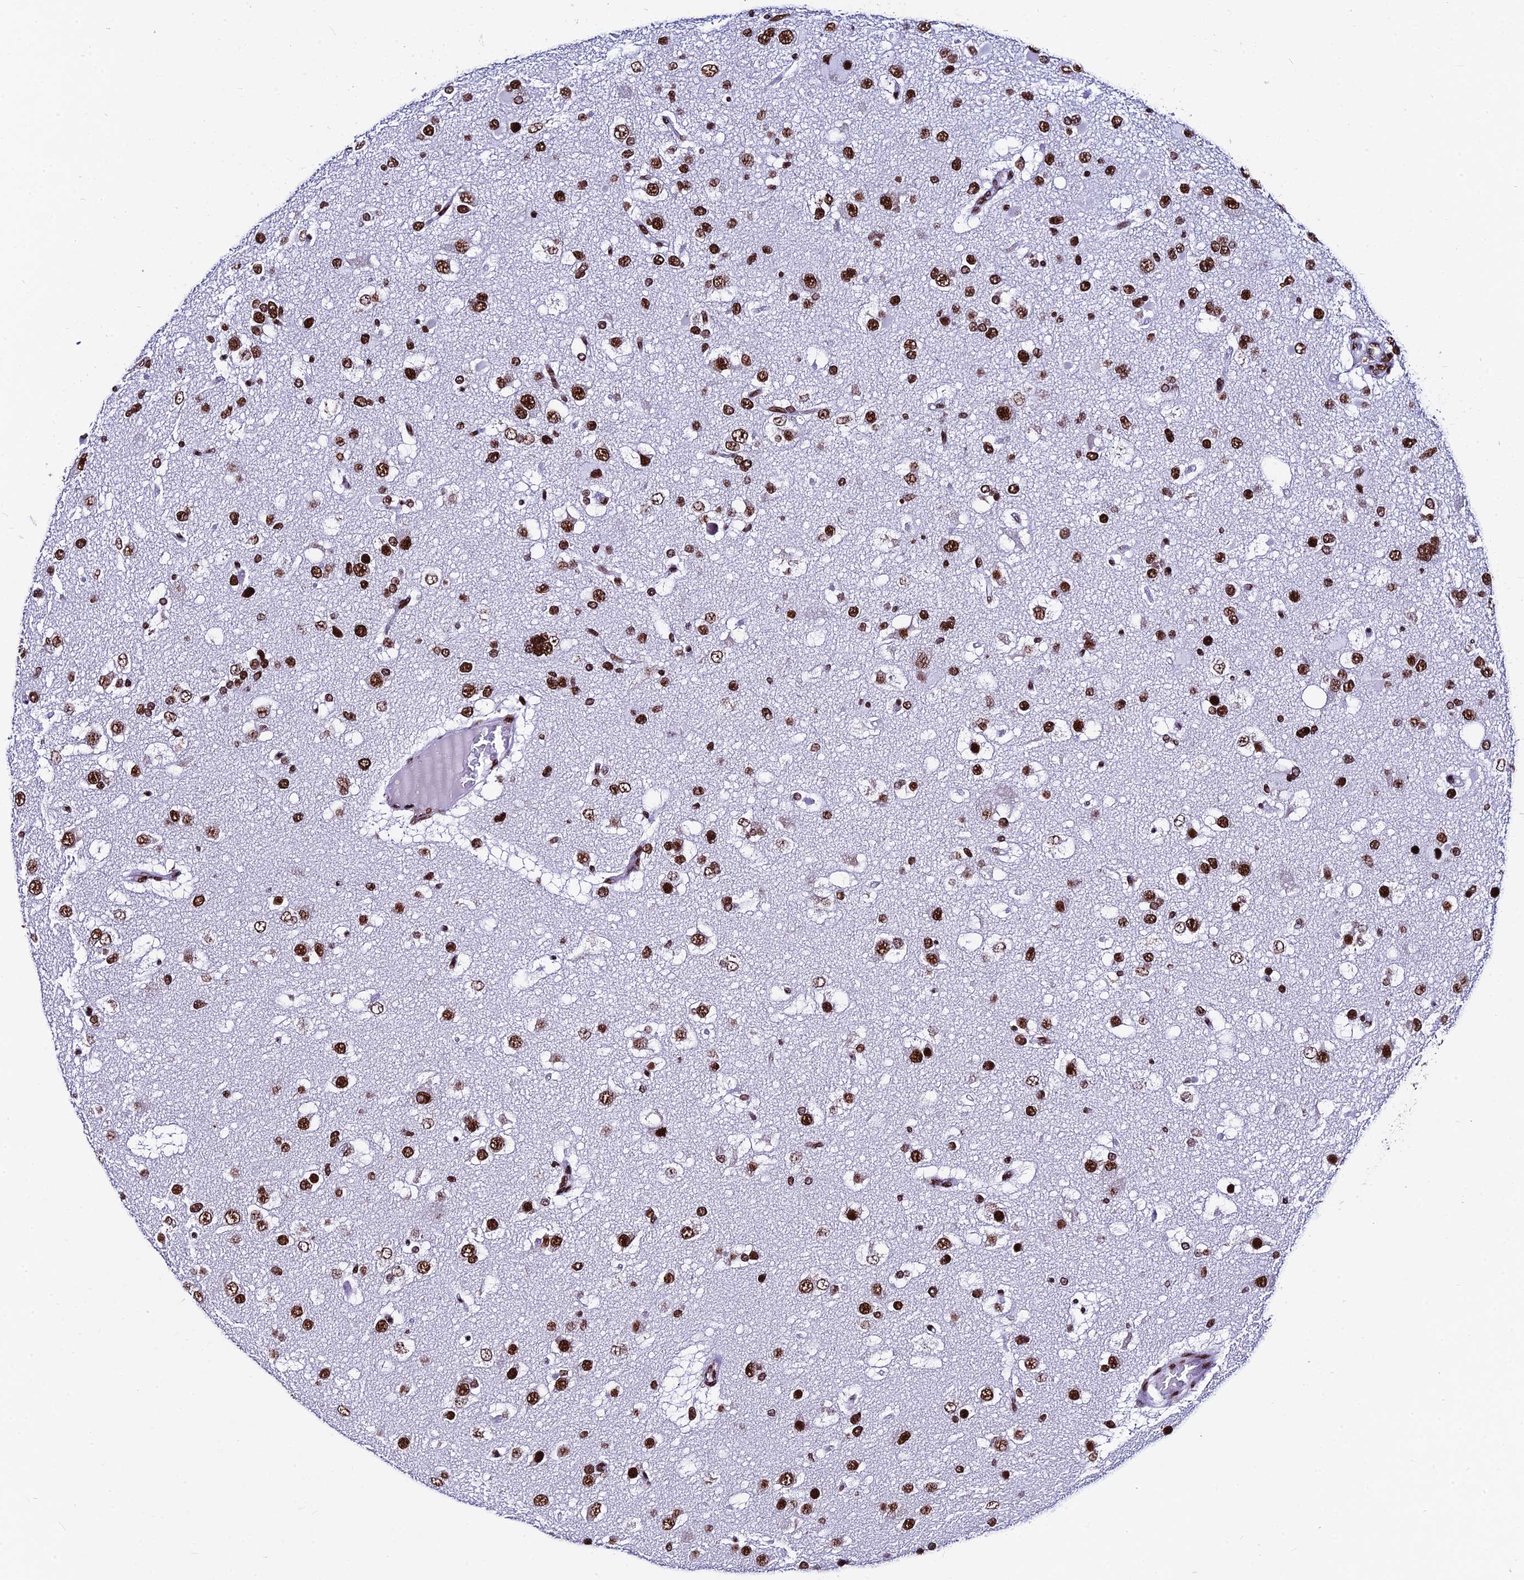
{"staining": {"intensity": "moderate", "quantity": ">75%", "location": "nuclear"}, "tissue": "glioma", "cell_type": "Tumor cells", "image_type": "cancer", "snomed": [{"axis": "morphology", "description": "Glioma, malignant, High grade"}, {"axis": "topography", "description": "Brain"}], "caption": "A high-resolution micrograph shows immunohistochemistry staining of high-grade glioma (malignant), which demonstrates moderate nuclear staining in about >75% of tumor cells.", "gene": "HNRNPH1", "patient": {"sex": "male", "age": 53}}